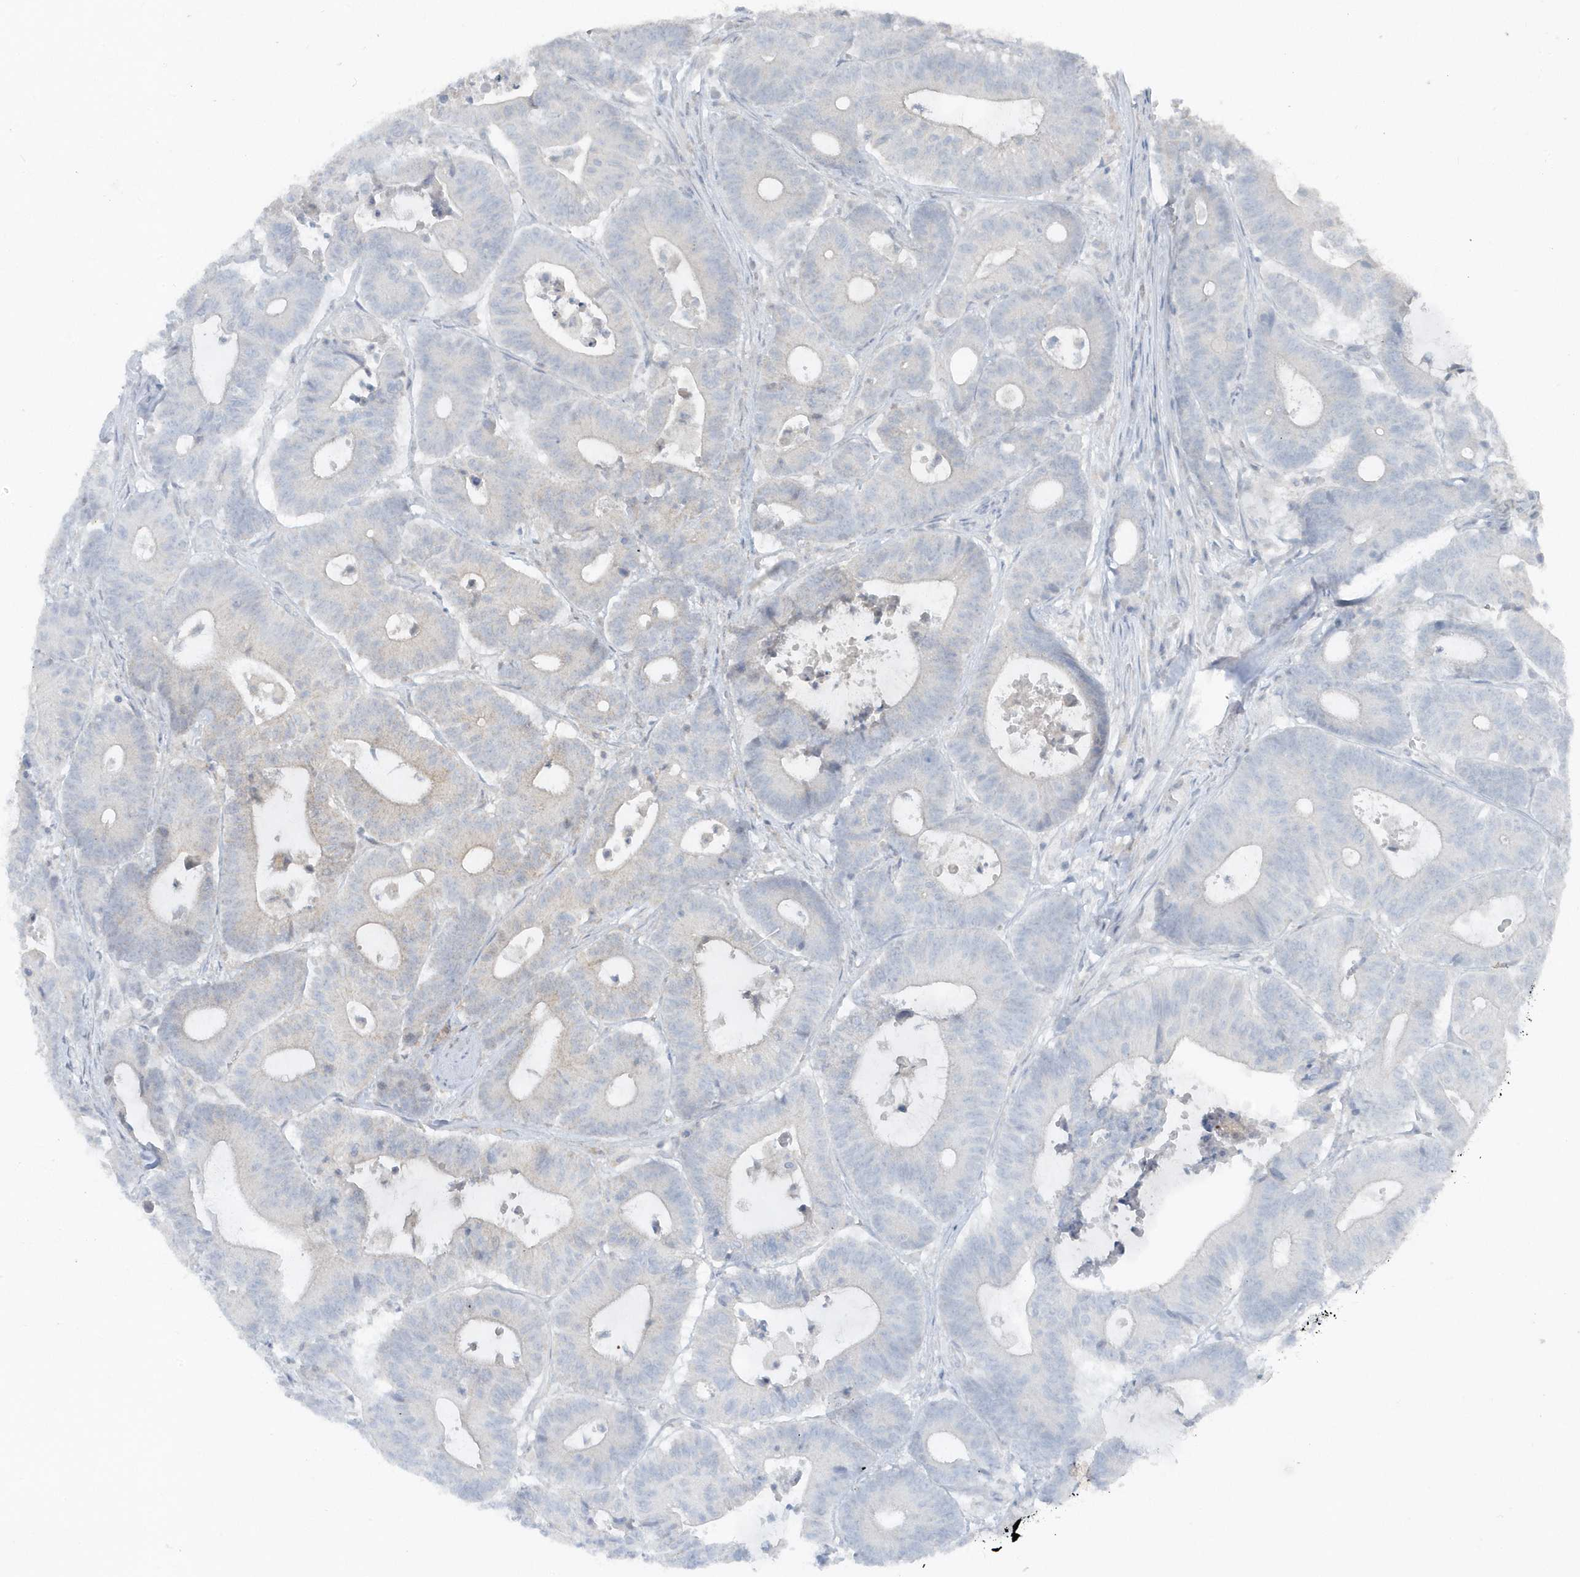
{"staining": {"intensity": "negative", "quantity": "none", "location": "none"}, "tissue": "colorectal cancer", "cell_type": "Tumor cells", "image_type": "cancer", "snomed": [{"axis": "morphology", "description": "Adenocarcinoma, NOS"}, {"axis": "topography", "description": "Colon"}], "caption": "High magnification brightfield microscopy of colorectal adenocarcinoma stained with DAB (3,3'-diaminobenzidine) (brown) and counterstained with hematoxylin (blue): tumor cells show no significant staining.", "gene": "ACTC1", "patient": {"sex": "female", "age": 84}}